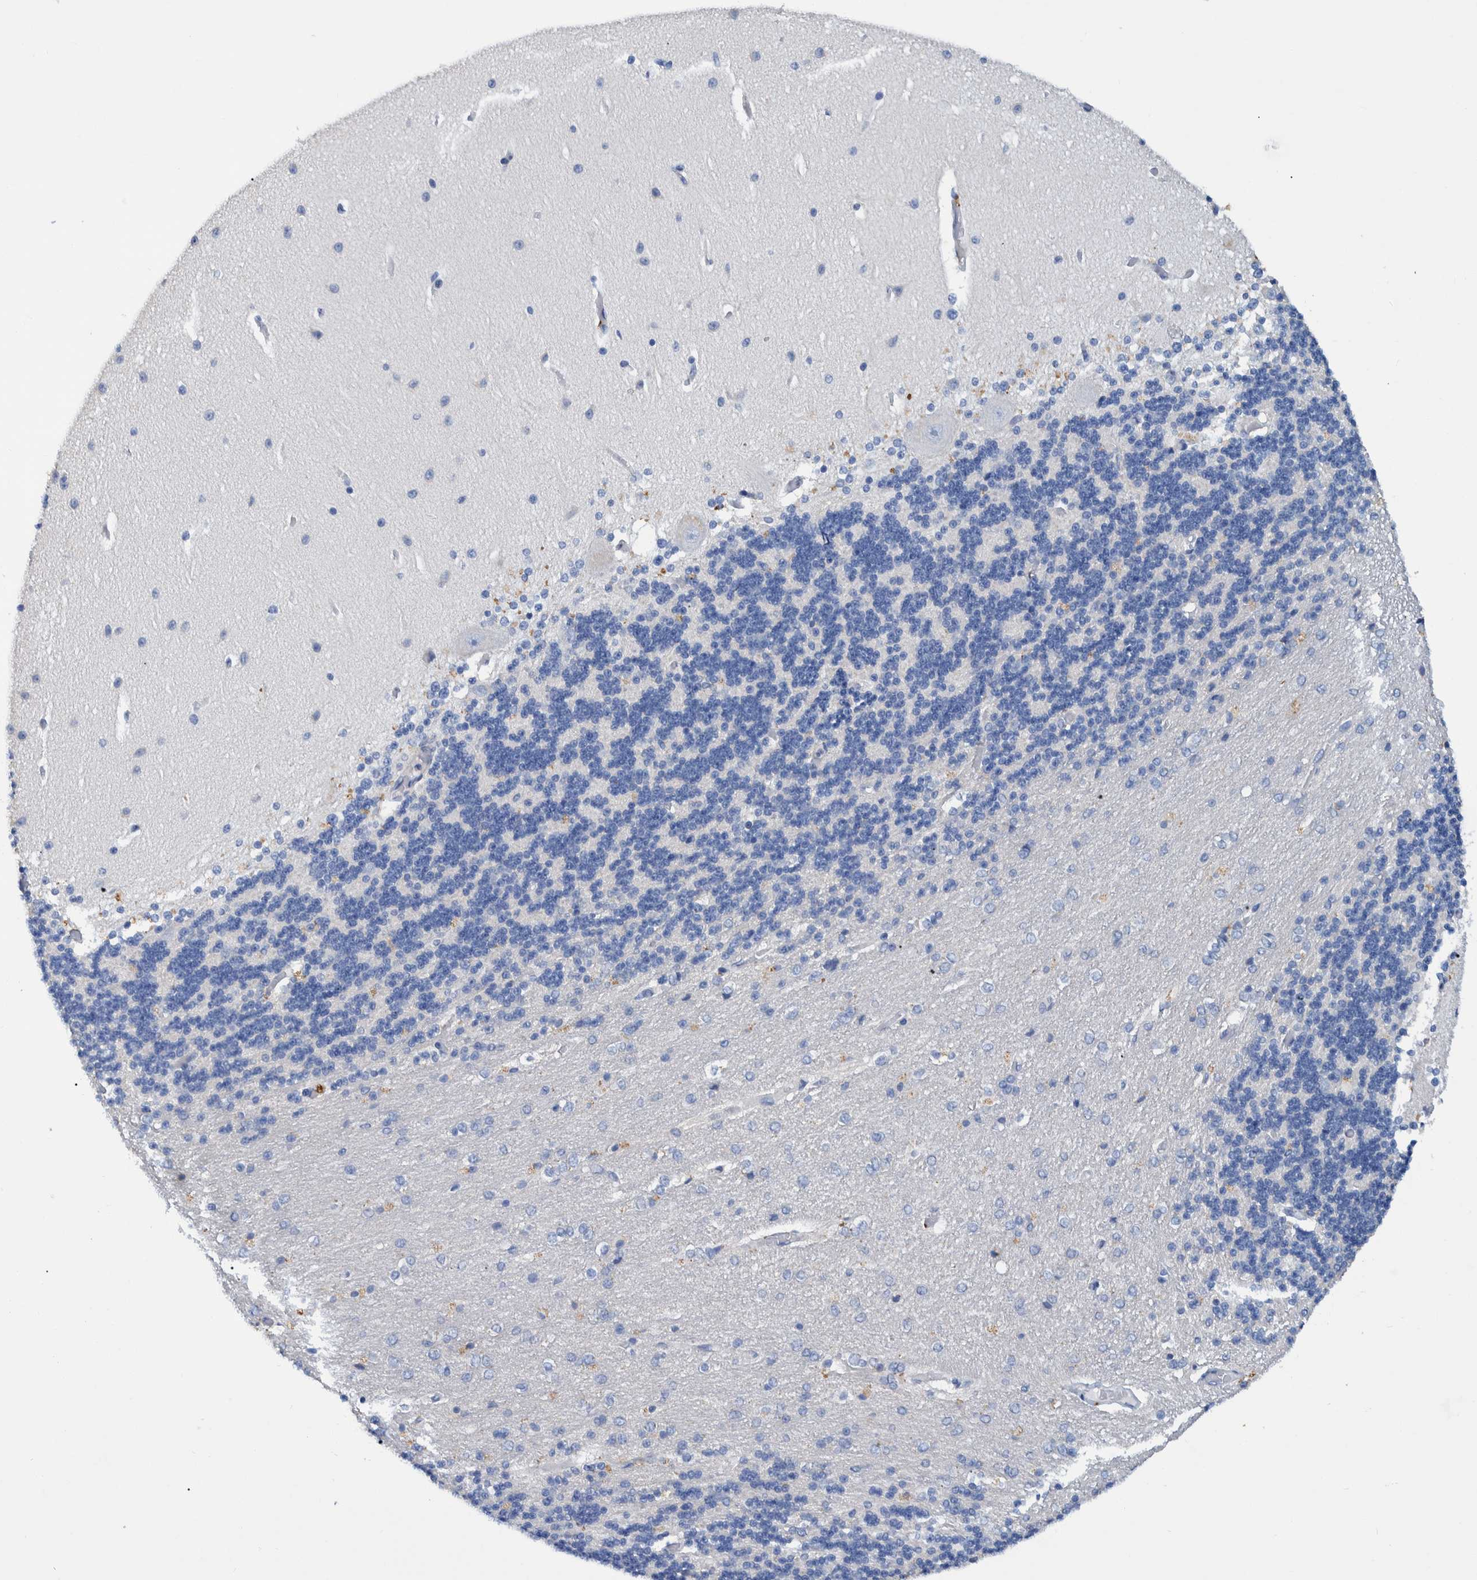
{"staining": {"intensity": "negative", "quantity": "none", "location": "none"}, "tissue": "cerebellum", "cell_type": "Cells in granular layer", "image_type": "normal", "snomed": [{"axis": "morphology", "description": "Normal tissue, NOS"}, {"axis": "topography", "description": "Cerebellum"}], "caption": "IHC photomicrograph of unremarkable cerebellum: human cerebellum stained with DAB exhibits no significant protein expression in cells in granular layer.", "gene": "MKS1", "patient": {"sex": "female", "age": 54}}